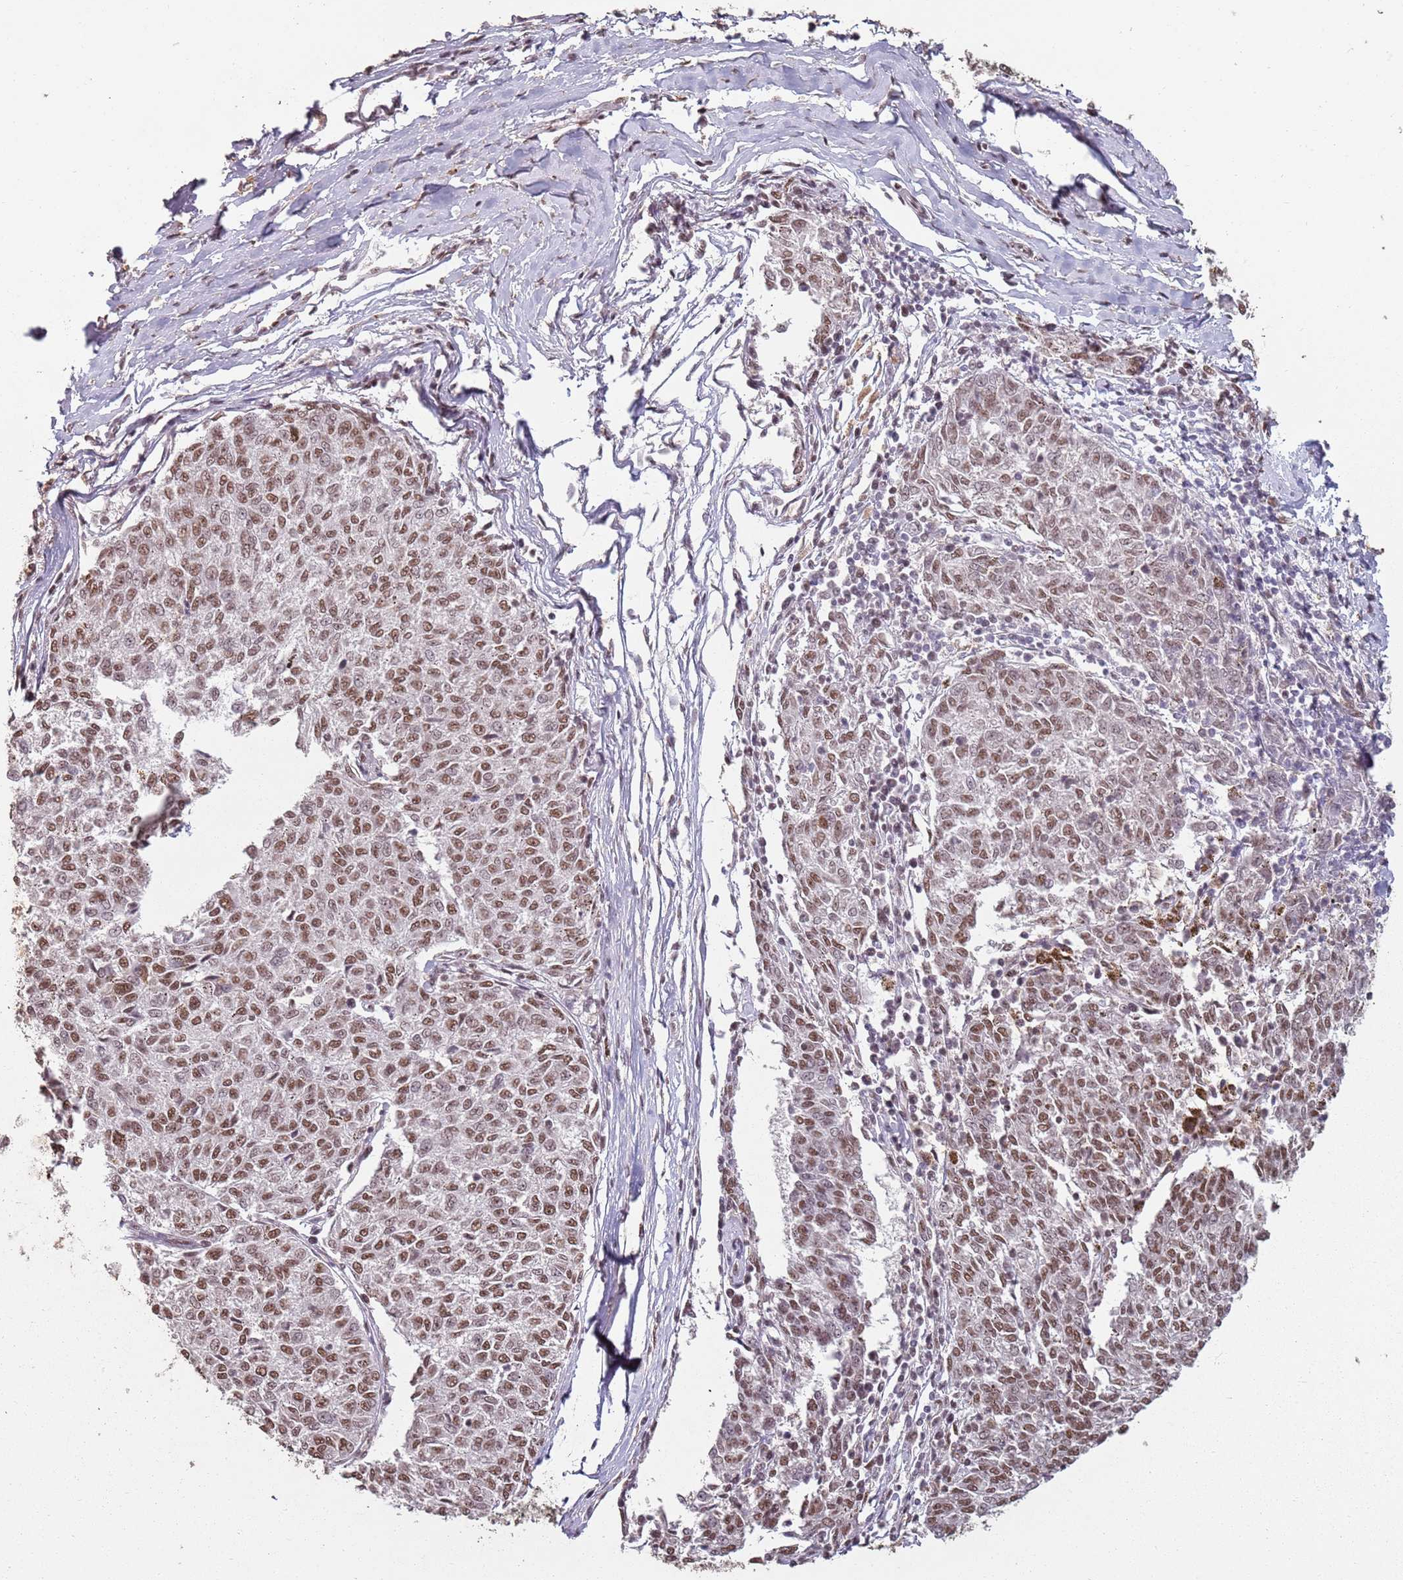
{"staining": {"intensity": "moderate", "quantity": ">75%", "location": "nuclear"}, "tissue": "melanoma", "cell_type": "Tumor cells", "image_type": "cancer", "snomed": [{"axis": "morphology", "description": "Malignant melanoma, NOS"}, {"axis": "topography", "description": "Skin"}], "caption": "A high-resolution photomicrograph shows immunohistochemistry (IHC) staining of melanoma, which demonstrates moderate nuclear staining in about >75% of tumor cells.", "gene": "ARL14EP", "patient": {"sex": "female", "age": 72}}